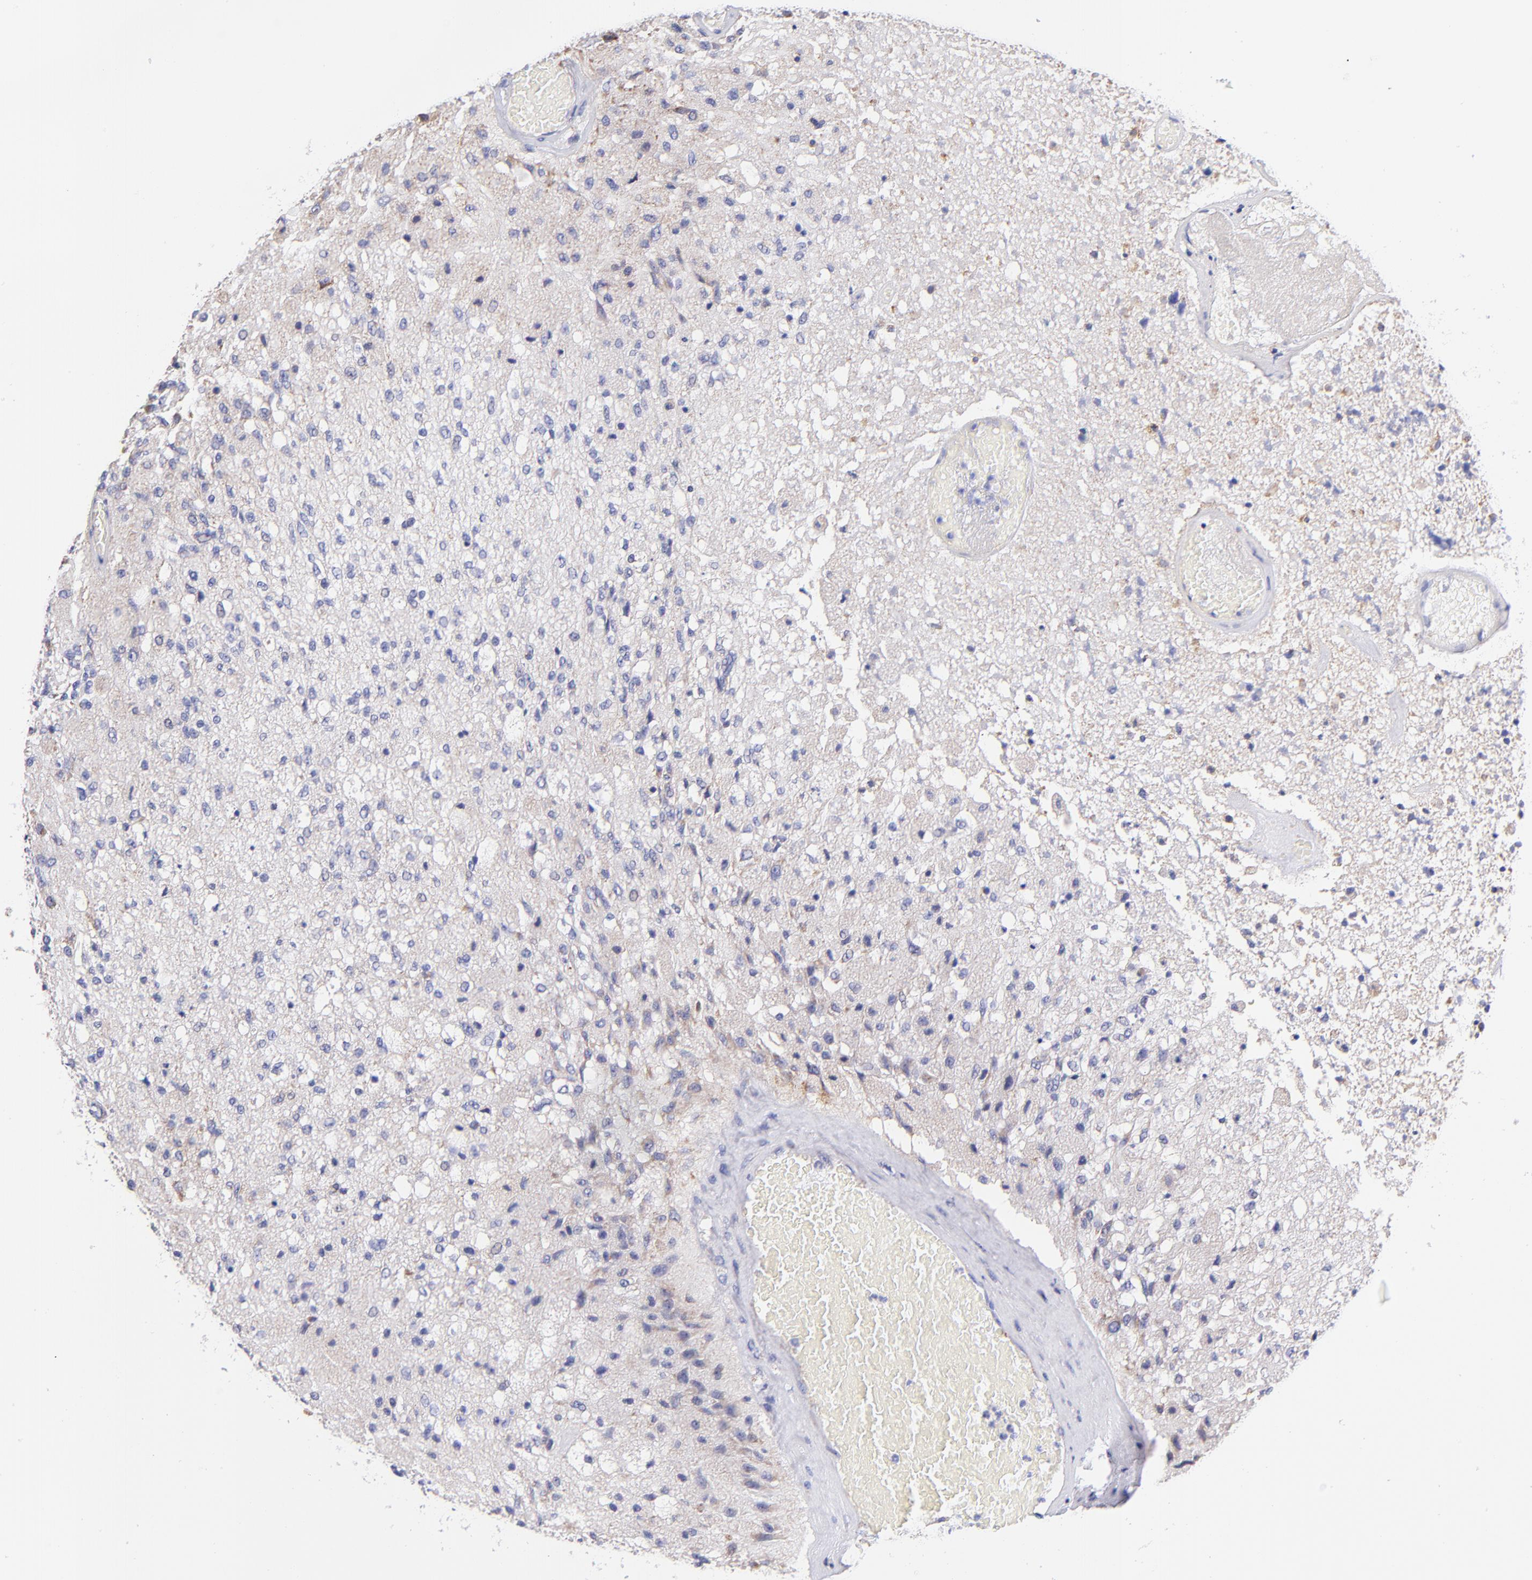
{"staining": {"intensity": "weak", "quantity": "<25%", "location": "cytoplasmic/membranous"}, "tissue": "glioma", "cell_type": "Tumor cells", "image_type": "cancer", "snomed": [{"axis": "morphology", "description": "Normal tissue, NOS"}, {"axis": "morphology", "description": "Glioma, malignant, High grade"}, {"axis": "topography", "description": "Cerebral cortex"}], "caption": "Tumor cells show no significant positivity in glioma.", "gene": "NDUFB7", "patient": {"sex": "male", "age": 77}}